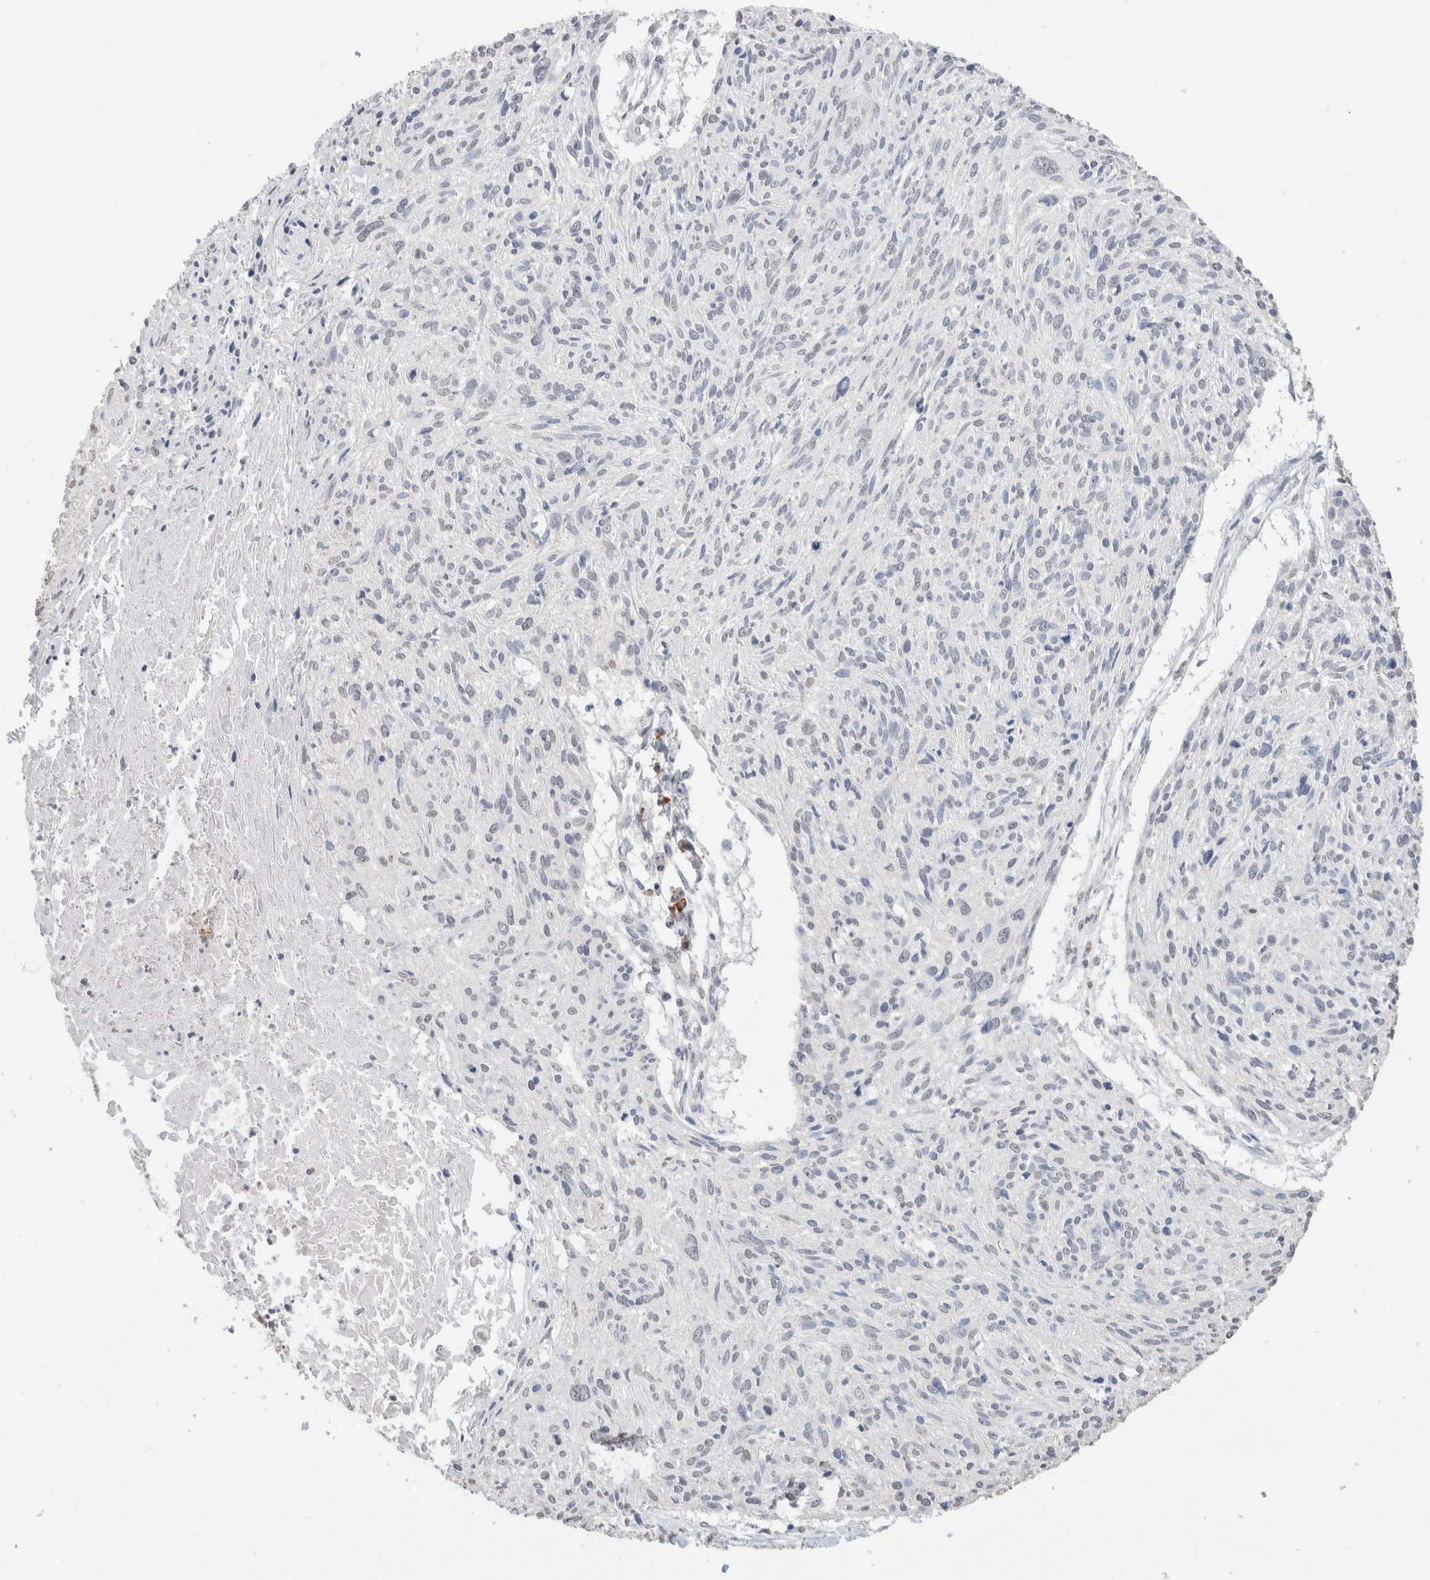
{"staining": {"intensity": "negative", "quantity": "none", "location": "none"}, "tissue": "cervical cancer", "cell_type": "Tumor cells", "image_type": "cancer", "snomed": [{"axis": "morphology", "description": "Squamous cell carcinoma, NOS"}, {"axis": "topography", "description": "Cervix"}], "caption": "High magnification brightfield microscopy of squamous cell carcinoma (cervical) stained with DAB (3,3'-diaminobenzidine) (brown) and counterstained with hematoxylin (blue): tumor cells show no significant expression.", "gene": "CD80", "patient": {"sex": "female", "age": 51}}